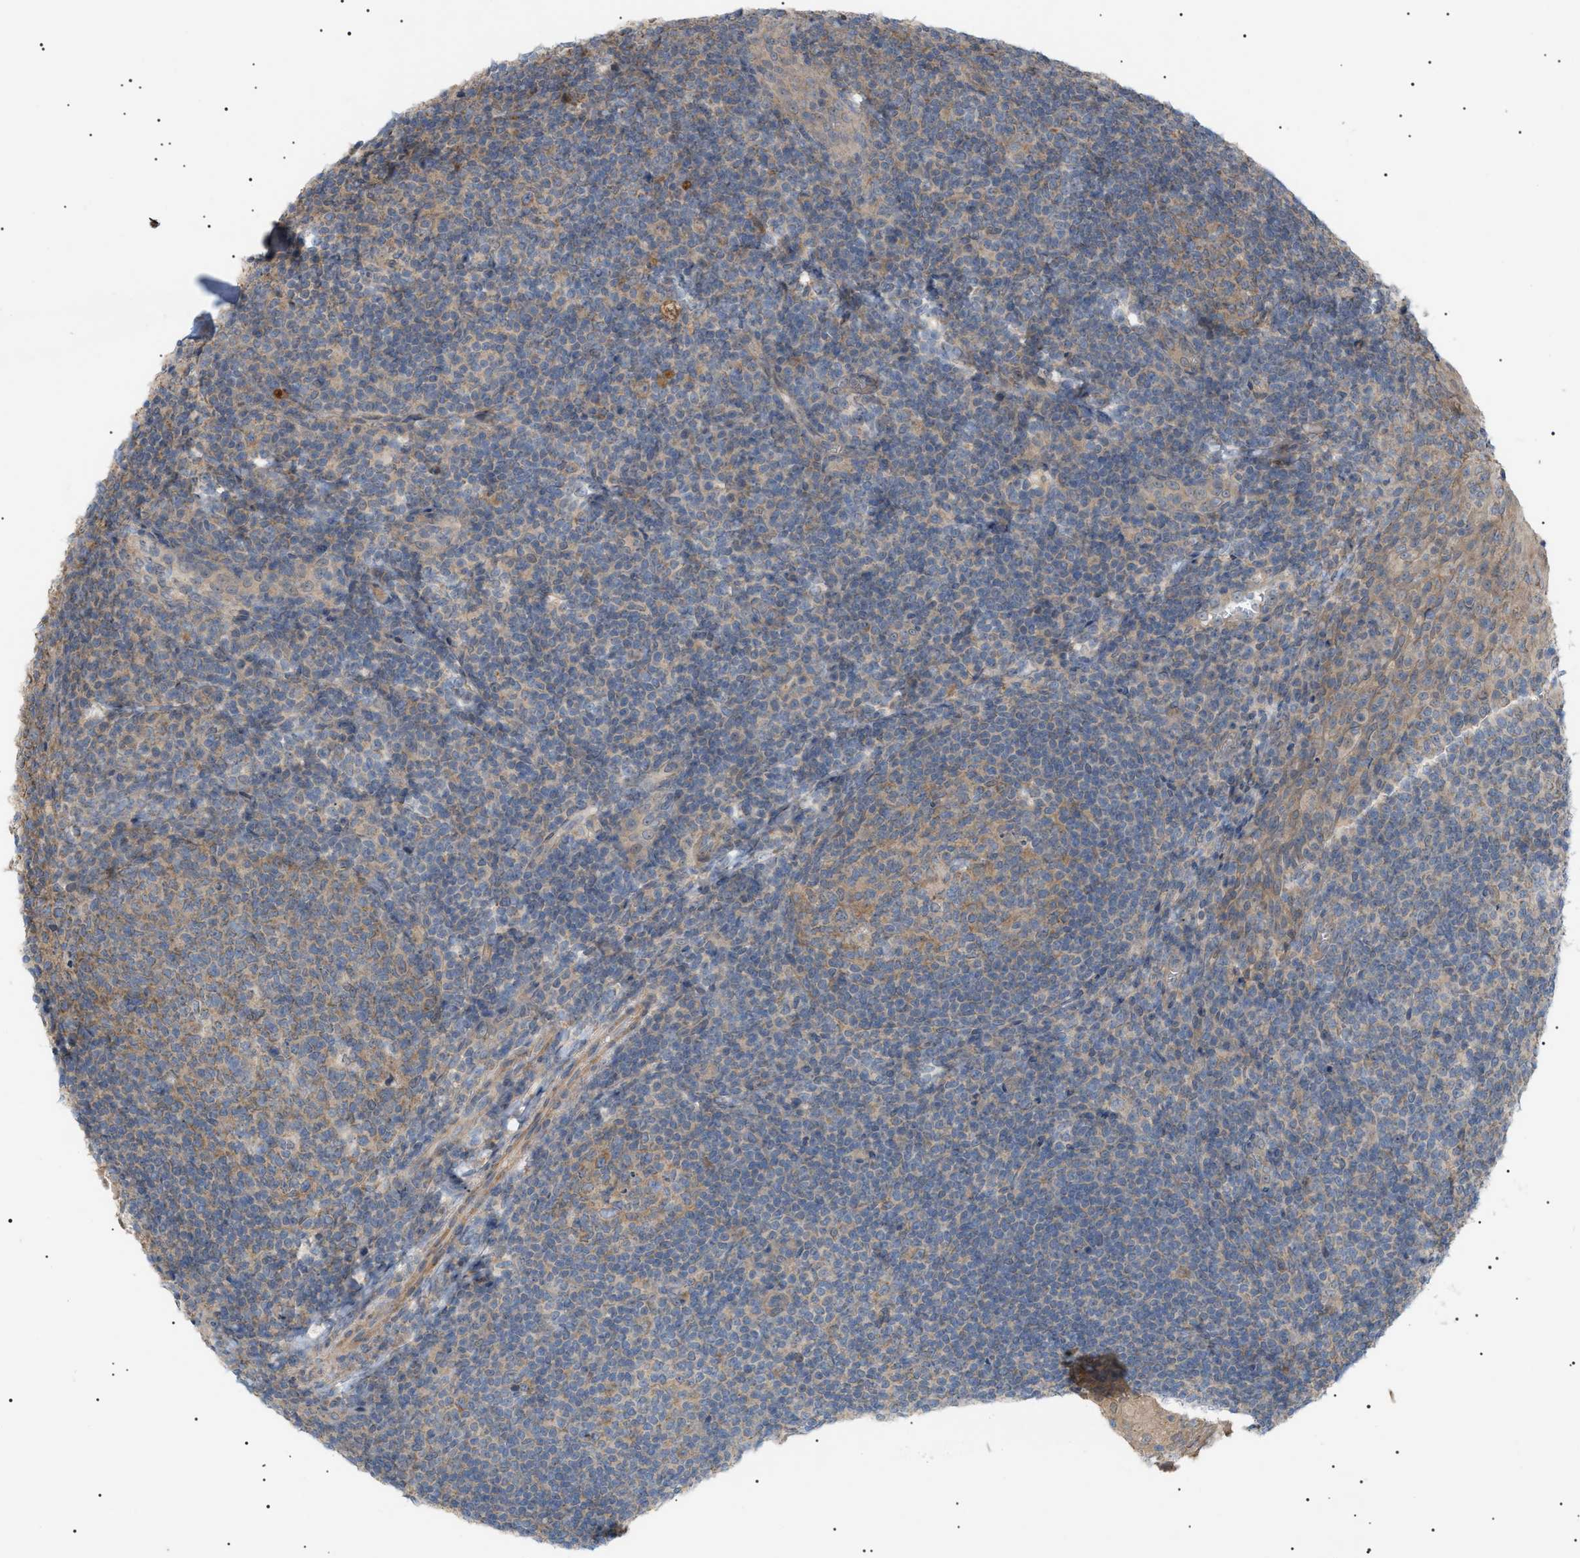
{"staining": {"intensity": "weak", "quantity": "25%-75%", "location": "cytoplasmic/membranous"}, "tissue": "tonsil", "cell_type": "Germinal center cells", "image_type": "normal", "snomed": [{"axis": "morphology", "description": "Normal tissue, NOS"}, {"axis": "topography", "description": "Tonsil"}], "caption": "The histopathology image demonstrates immunohistochemical staining of benign tonsil. There is weak cytoplasmic/membranous positivity is identified in about 25%-75% of germinal center cells.", "gene": "IRS2", "patient": {"sex": "male", "age": 37}}